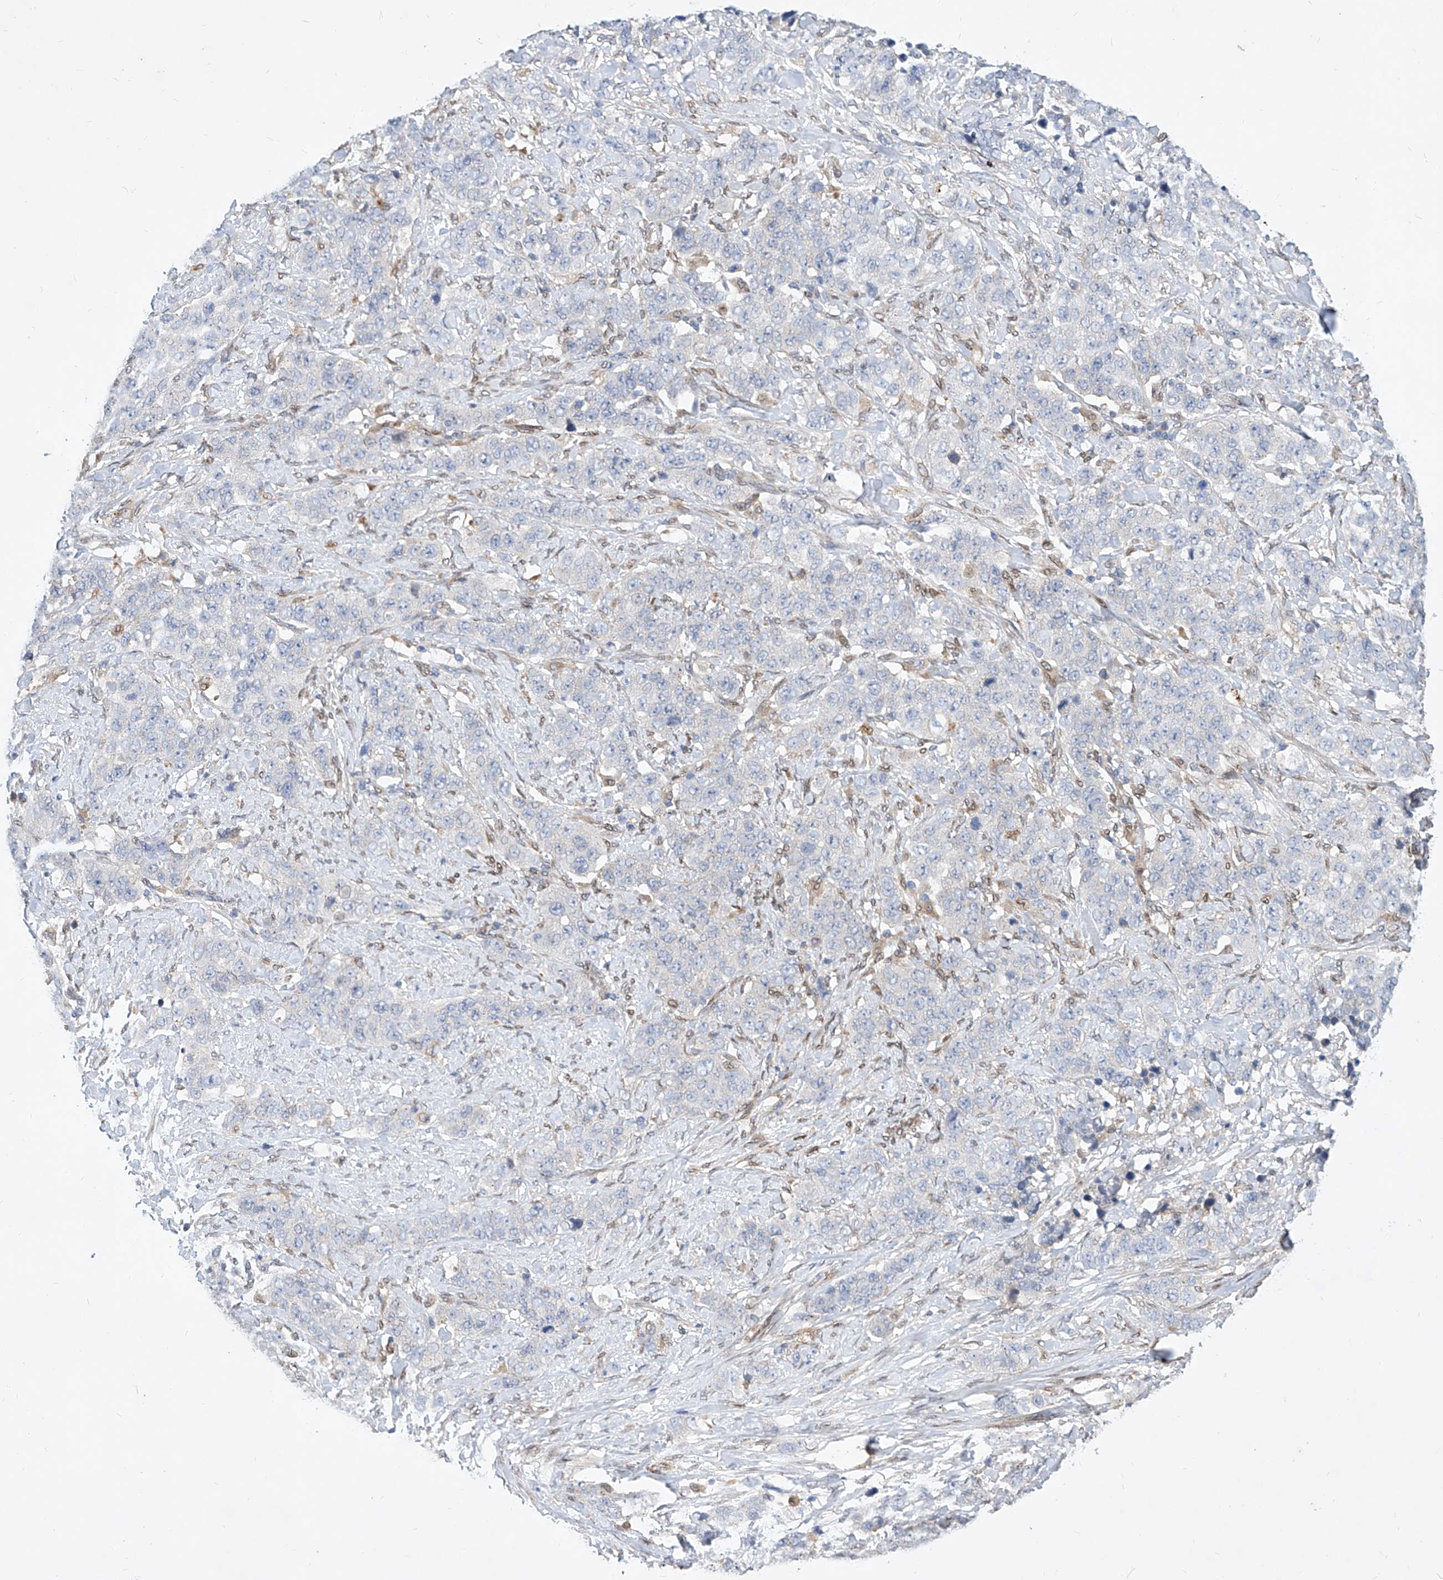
{"staining": {"intensity": "negative", "quantity": "none", "location": "none"}, "tissue": "stomach cancer", "cell_type": "Tumor cells", "image_type": "cancer", "snomed": [{"axis": "morphology", "description": "Adenocarcinoma, NOS"}, {"axis": "topography", "description": "Stomach"}], "caption": "Tumor cells show no significant protein positivity in stomach cancer (adenocarcinoma). (DAB IHC with hematoxylin counter stain).", "gene": "MX2", "patient": {"sex": "male", "age": 48}}